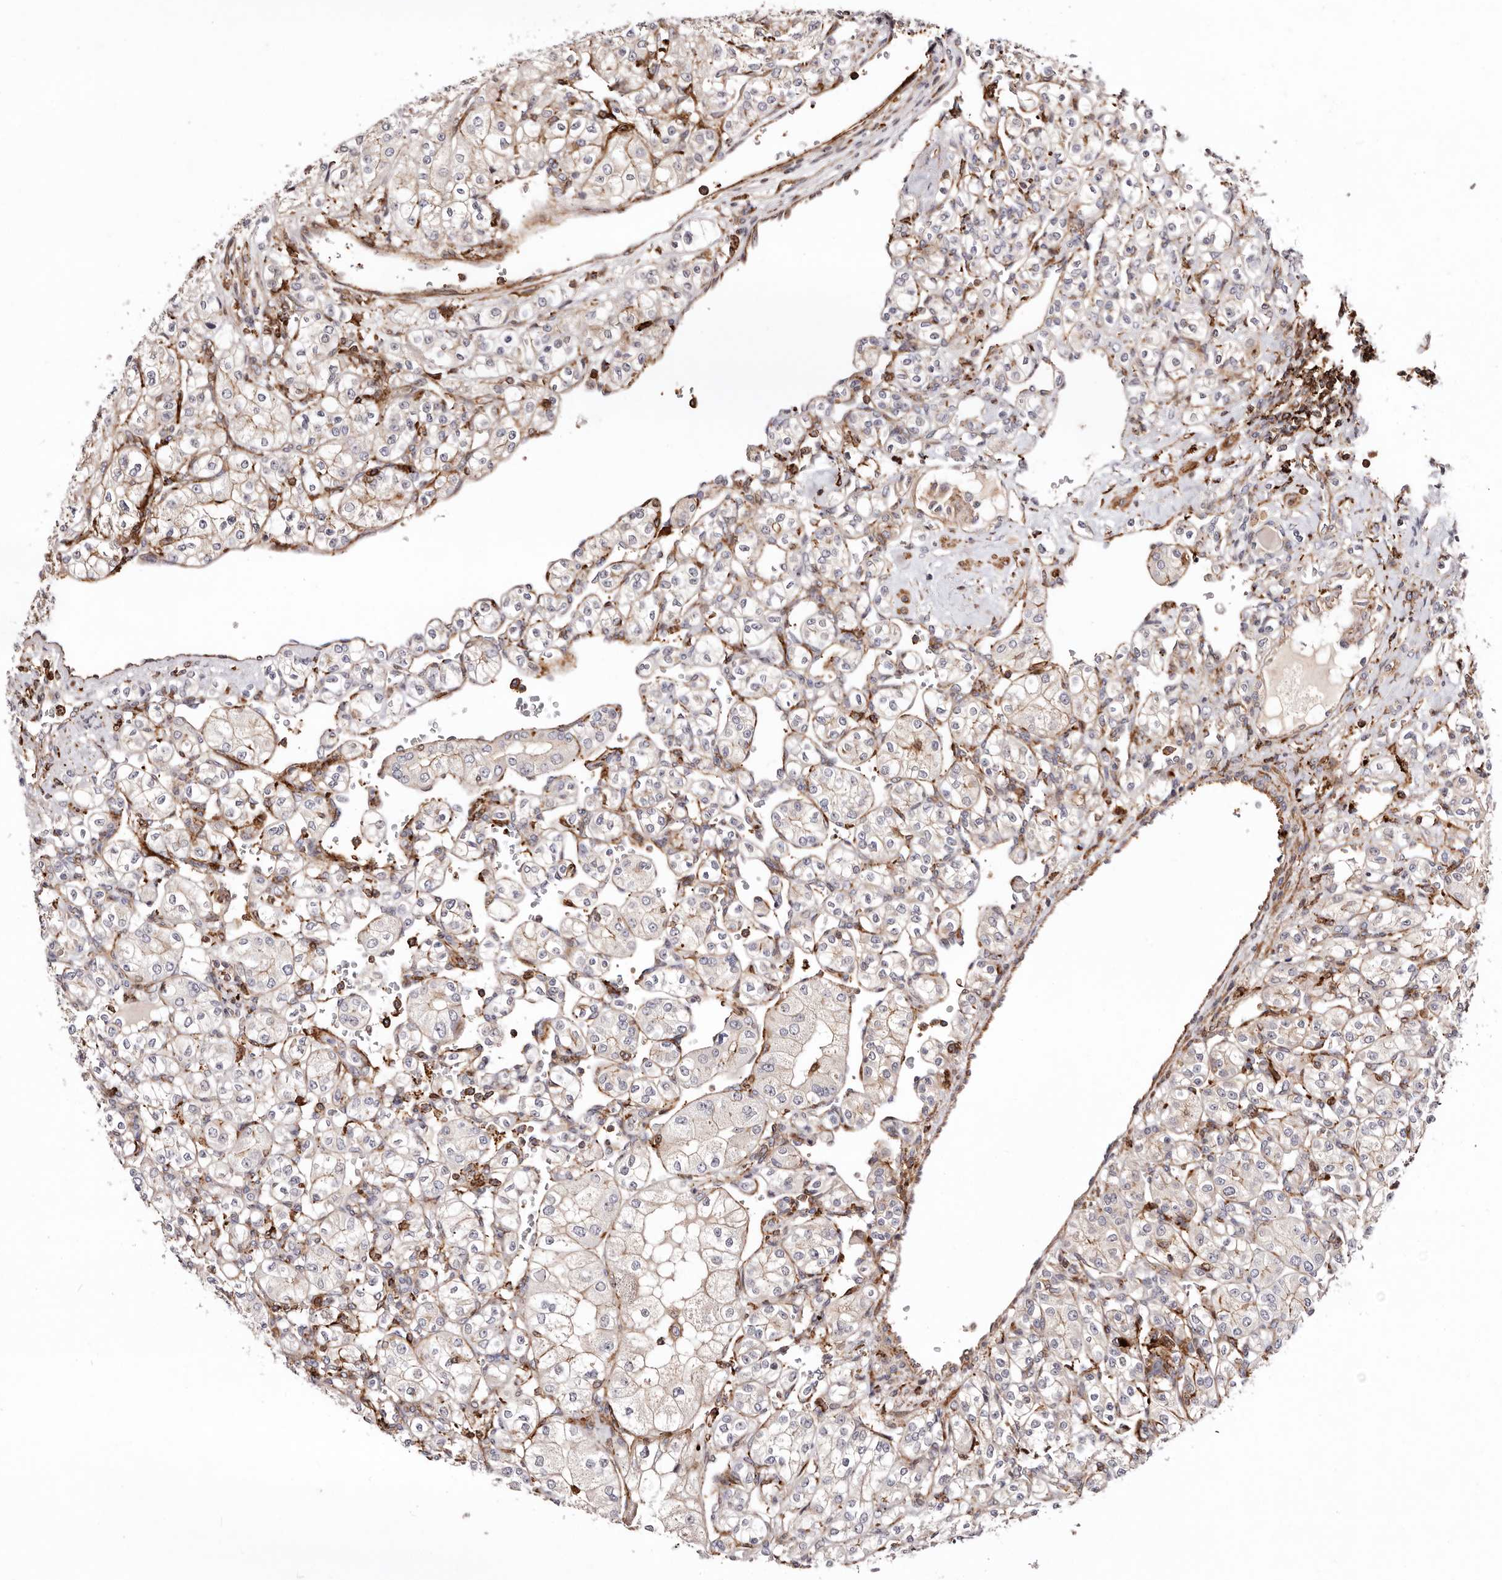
{"staining": {"intensity": "negative", "quantity": "none", "location": "none"}, "tissue": "renal cancer", "cell_type": "Tumor cells", "image_type": "cancer", "snomed": [{"axis": "morphology", "description": "Adenocarcinoma, NOS"}, {"axis": "topography", "description": "Kidney"}], "caption": "Adenocarcinoma (renal) was stained to show a protein in brown. There is no significant expression in tumor cells.", "gene": "PTPN22", "patient": {"sex": "male", "age": 77}}